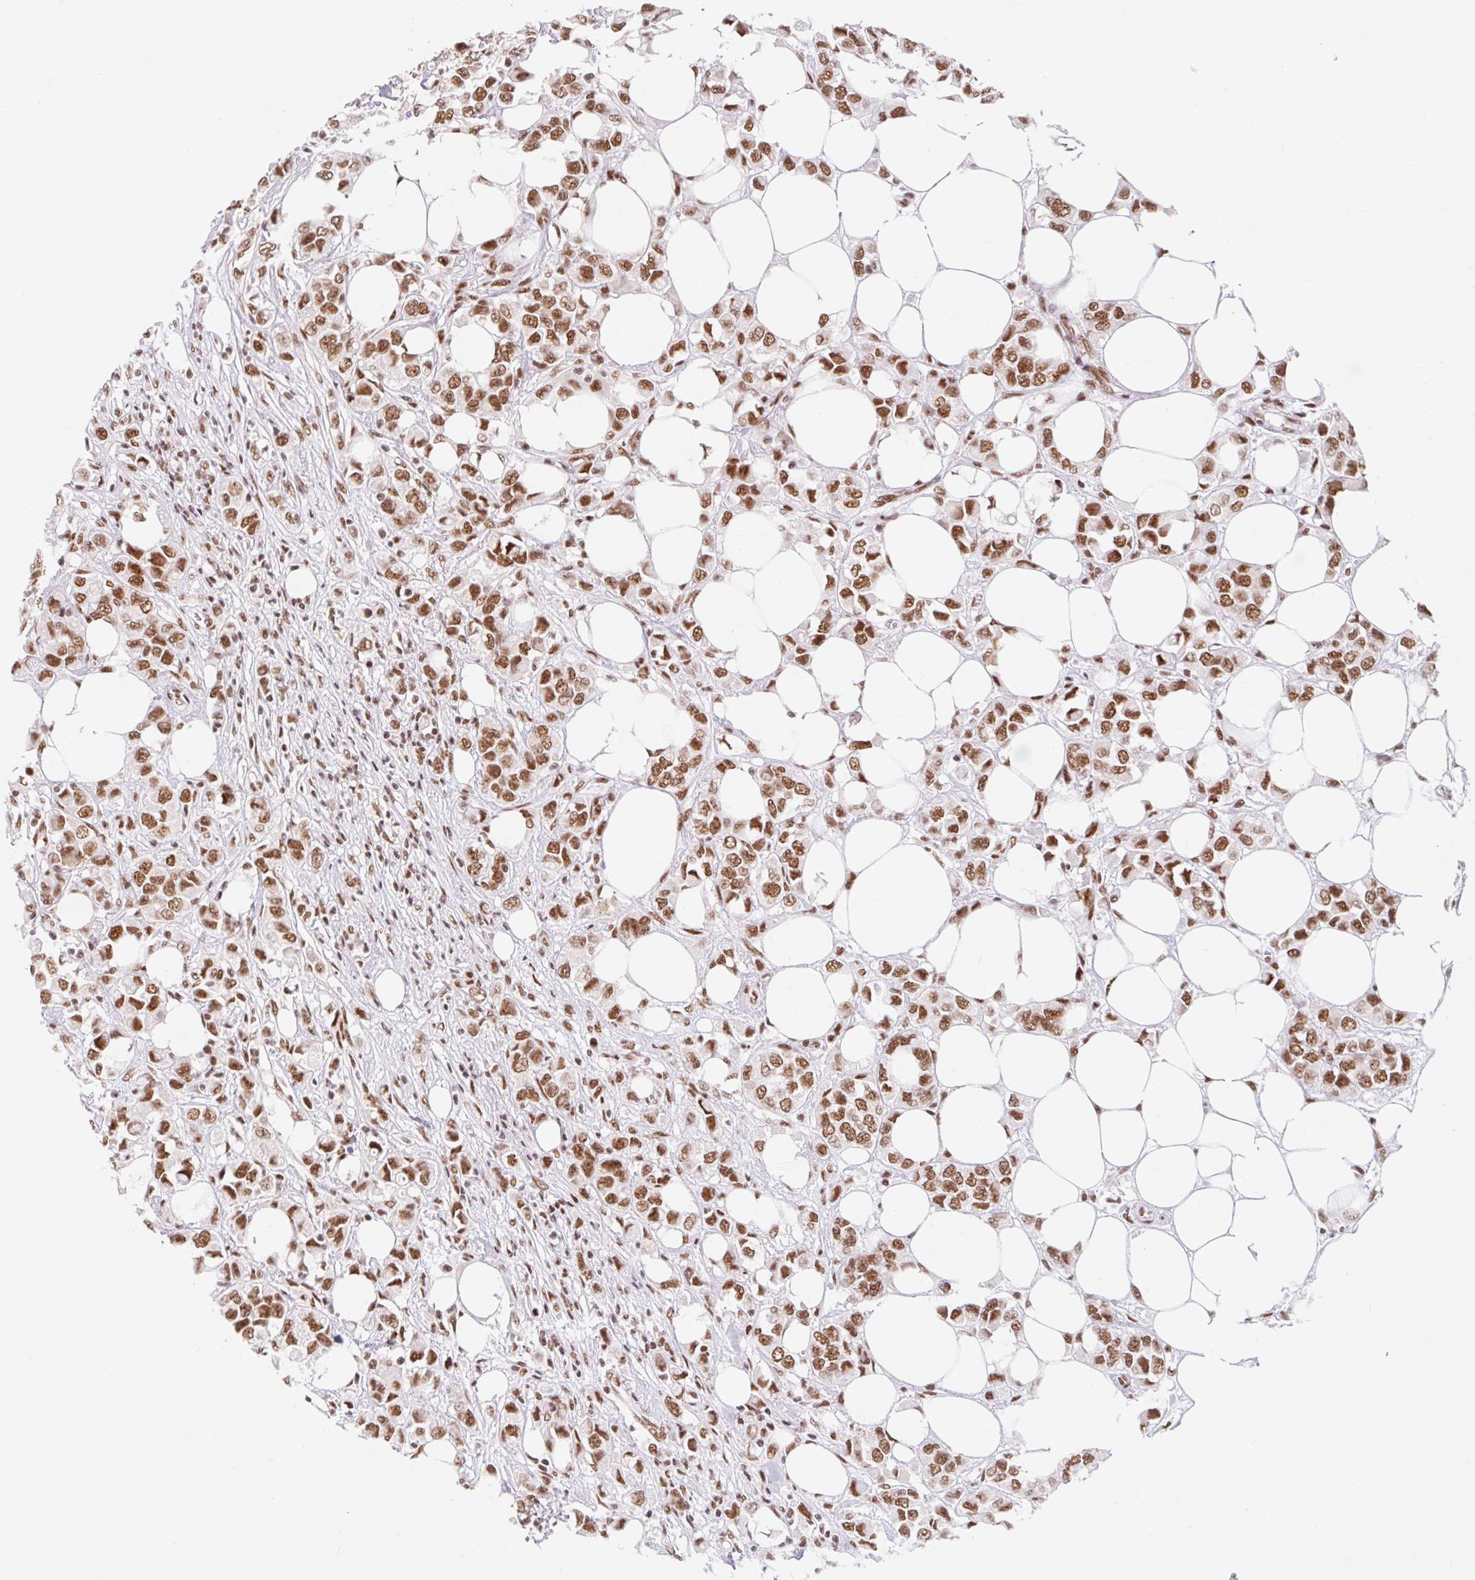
{"staining": {"intensity": "moderate", "quantity": ">75%", "location": "nuclear"}, "tissue": "breast cancer", "cell_type": "Tumor cells", "image_type": "cancer", "snomed": [{"axis": "morphology", "description": "Lobular carcinoma"}, {"axis": "topography", "description": "Breast"}], "caption": "Protein analysis of lobular carcinoma (breast) tissue reveals moderate nuclear expression in approximately >75% of tumor cells.", "gene": "SRSF10", "patient": {"sex": "female", "age": 91}}